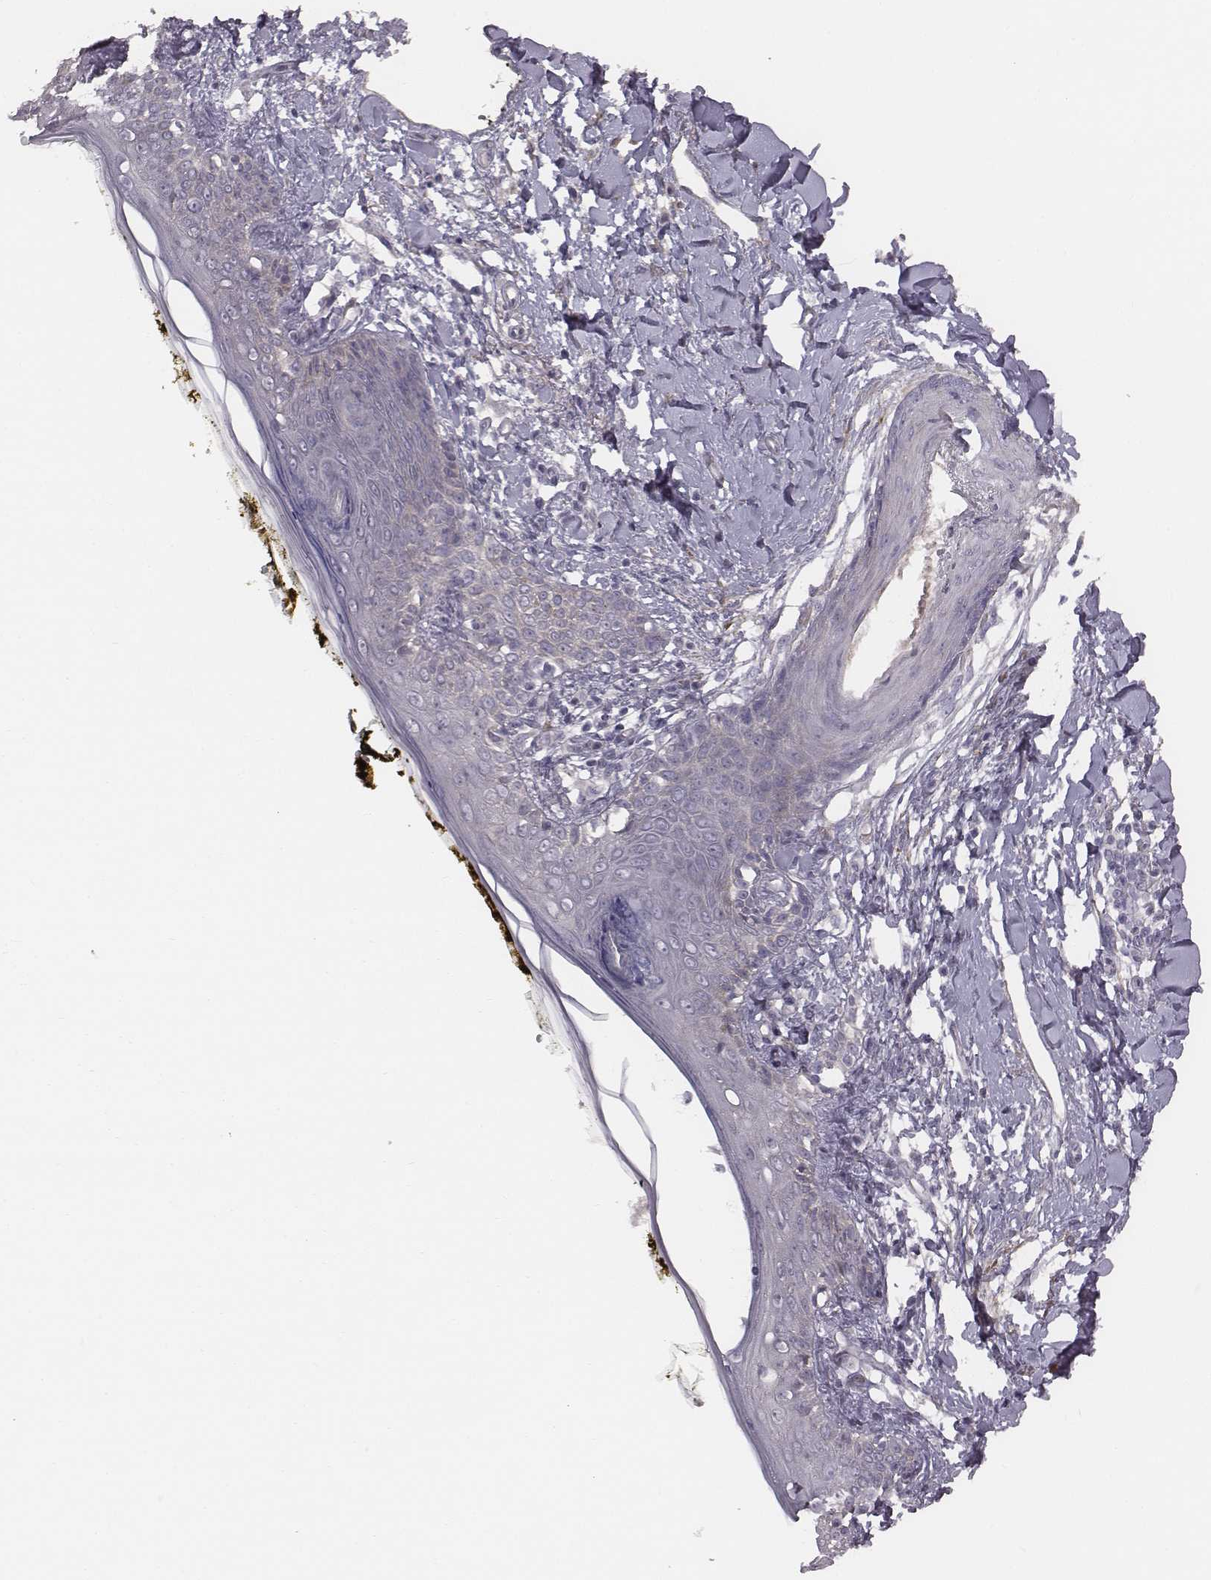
{"staining": {"intensity": "negative", "quantity": "none", "location": "none"}, "tissue": "skin", "cell_type": "Fibroblasts", "image_type": "normal", "snomed": [{"axis": "morphology", "description": "Normal tissue, NOS"}, {"axis": "topography", "description": "Skin"}], "caption": "Immunohistochemistry (IHC) photomicrograph of unremarkable human skin stained for a protein (brown), which shows no staining in fibroblasts. The staining is performed using DAB brown chromogen with nuclei counter-stained in using hematoxylin.", "gene": "PRKCZ", "patient": {"sex": "male", "age": 76}}